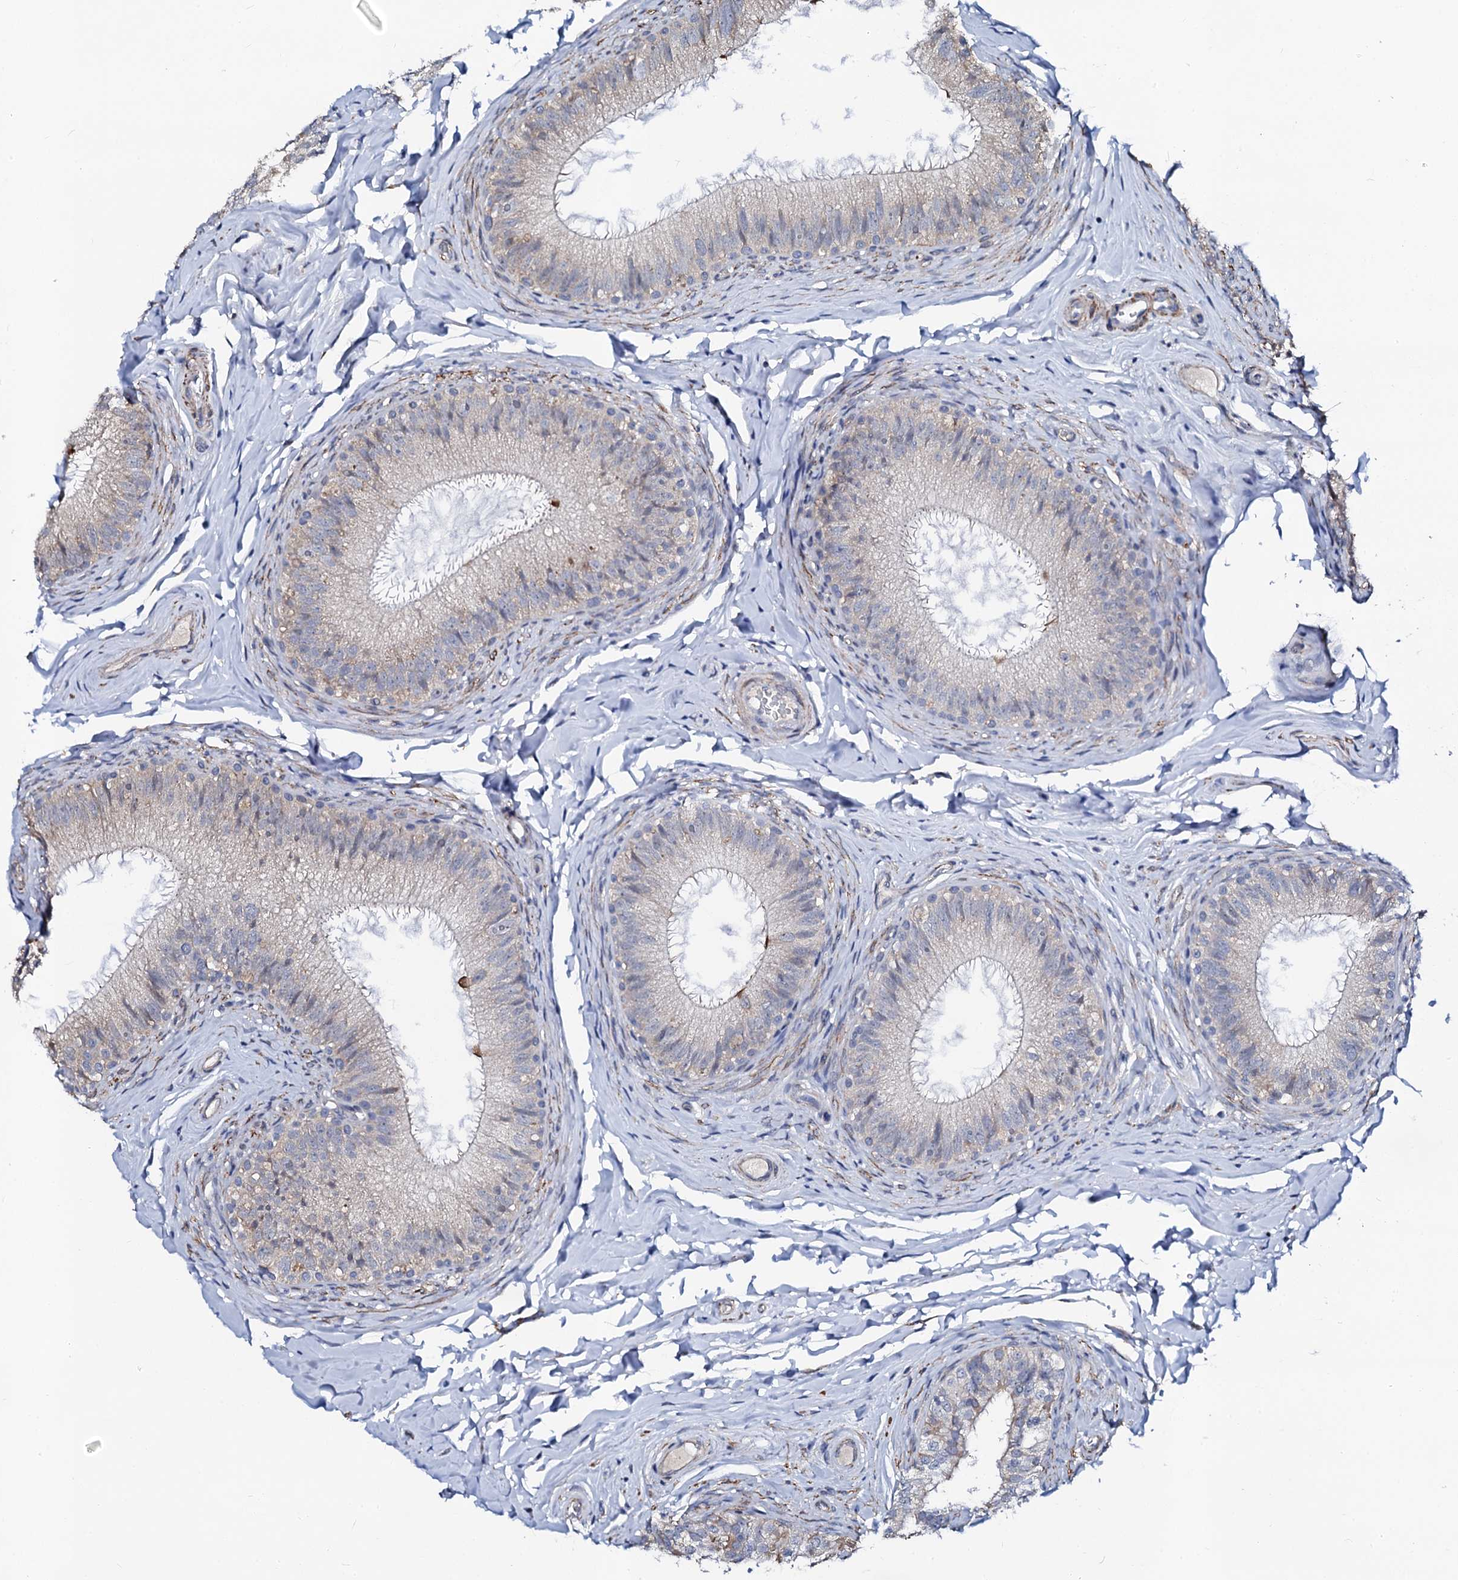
{"staining": {"intensity": "weak", "quantity": "25%-75%", "location": "cytoplasmic/membranous"}, "tissue": "epididymis", "cell_type": "Glandular cells", "image_type": "normal", "snomed": [{"axis": "morphology", "description": "Normal tissue, NOS"}, {"axis": "topography", "description": "Epididymis"}], "caption": "Immunohistochemical staining of unremarkable epididymis demonstrates 25%-75% levels of weak cytoplasmic/membranous protein positivity in about 25%-75% of glandular cells.", "gene": "GPR176", "patient": {"sex": "male", "age": 49}}